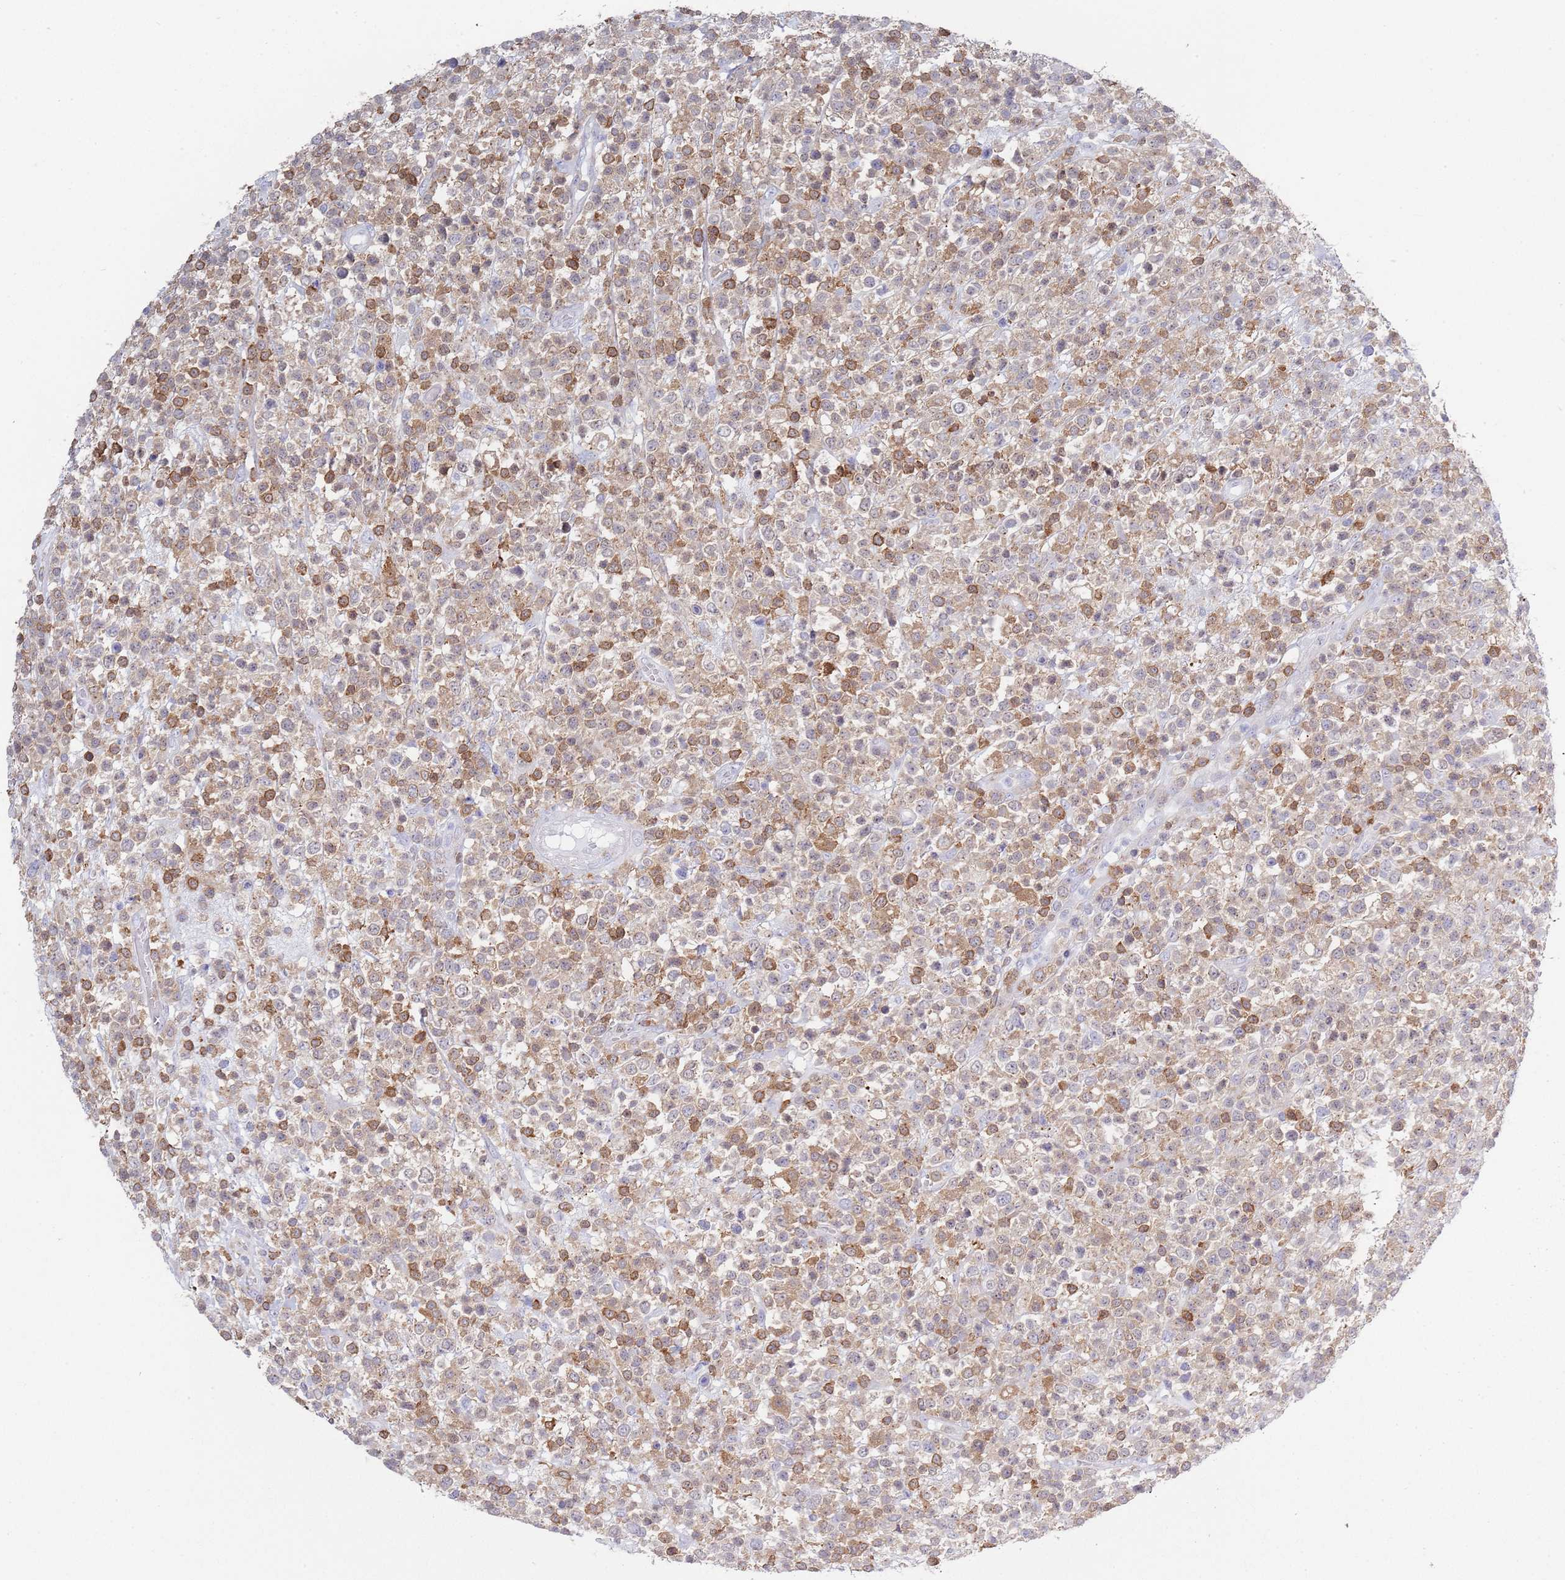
{"staining": {"intensity": "moderate", "quantity": ">75%", "location": "cytoplasmic/membranous"}, "tissue": "lymphoma", "cell_type": "Tumor cells", "image_type": "cancer", "snomed": [{"axis": "morphology", "description": "Malignant lymphoma, non-Hodgkin's type, High grade"}, {"axis": "topography", "description": "Colon"}], "caption": "Tumor cells reveal medium levels of moderate cytoplasmic/membranous staining in approximately >75% of cells in lymphoma.", "gene": "LPXN", "patient": {"sex": "female", "age": 53}}